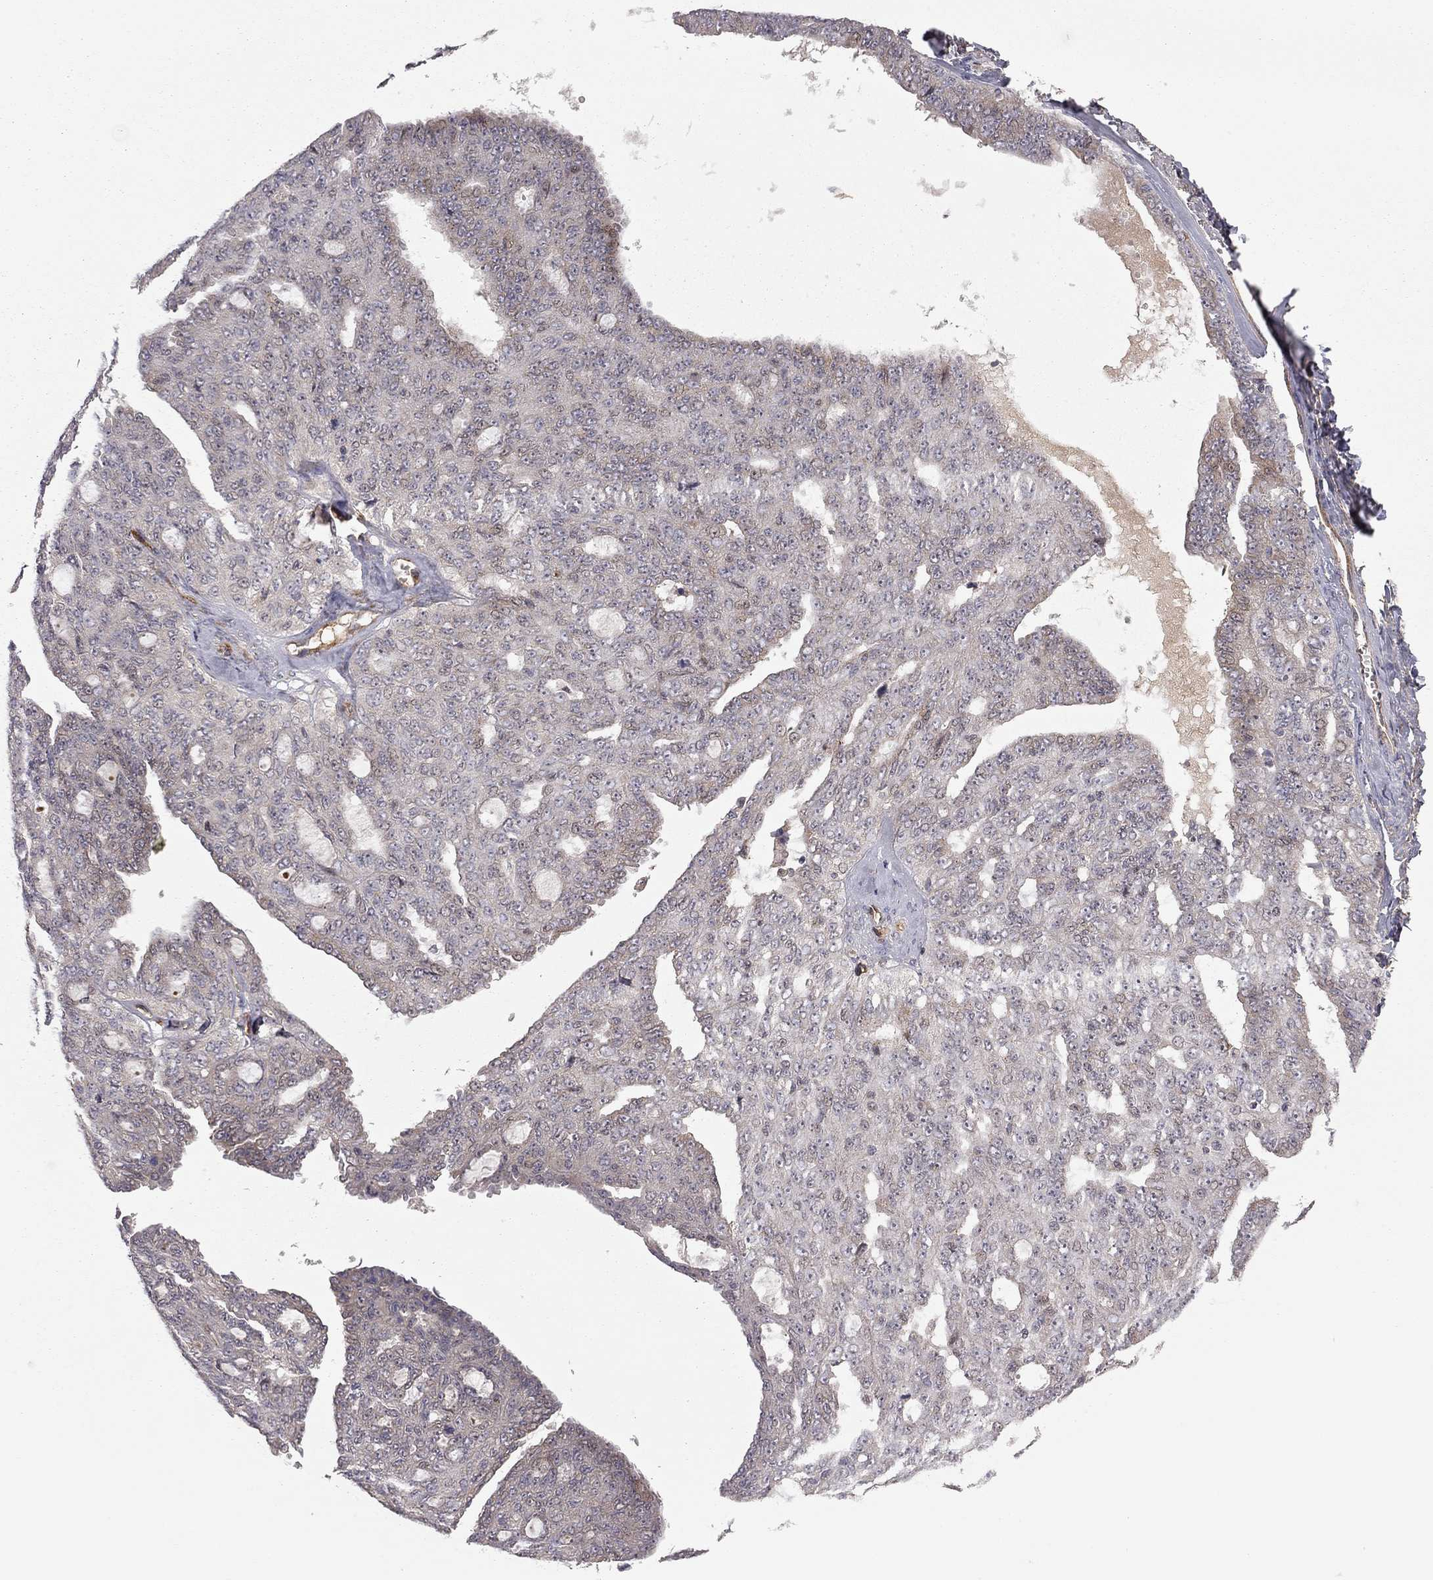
{"staining": {"intensity": "negative", "quantity": "none", "location": "none"}, "tissue": "ovarian cancer", "cell_type": "Tumor cells", "image_type": "cancer", "snomed": [{"axis": "morphology", "description": "Cystadenocarcinoma, serous, NOS"}, {"axis": "topography", "description": "Ovary"}], "caption": "High power microscopy photomicrograph of an IHC histopathology image of ovarian serous cystadenocarcinoma, revealing no significant positivity in tumor cells. The staining was performed using DAB to visualize the protein expression in brown, while the nuclei were stained in blue with hematoxylin (Magnification: 20x).", "gene": "EXOC3L2", "patient": {"sex": "female", "age": 71}}